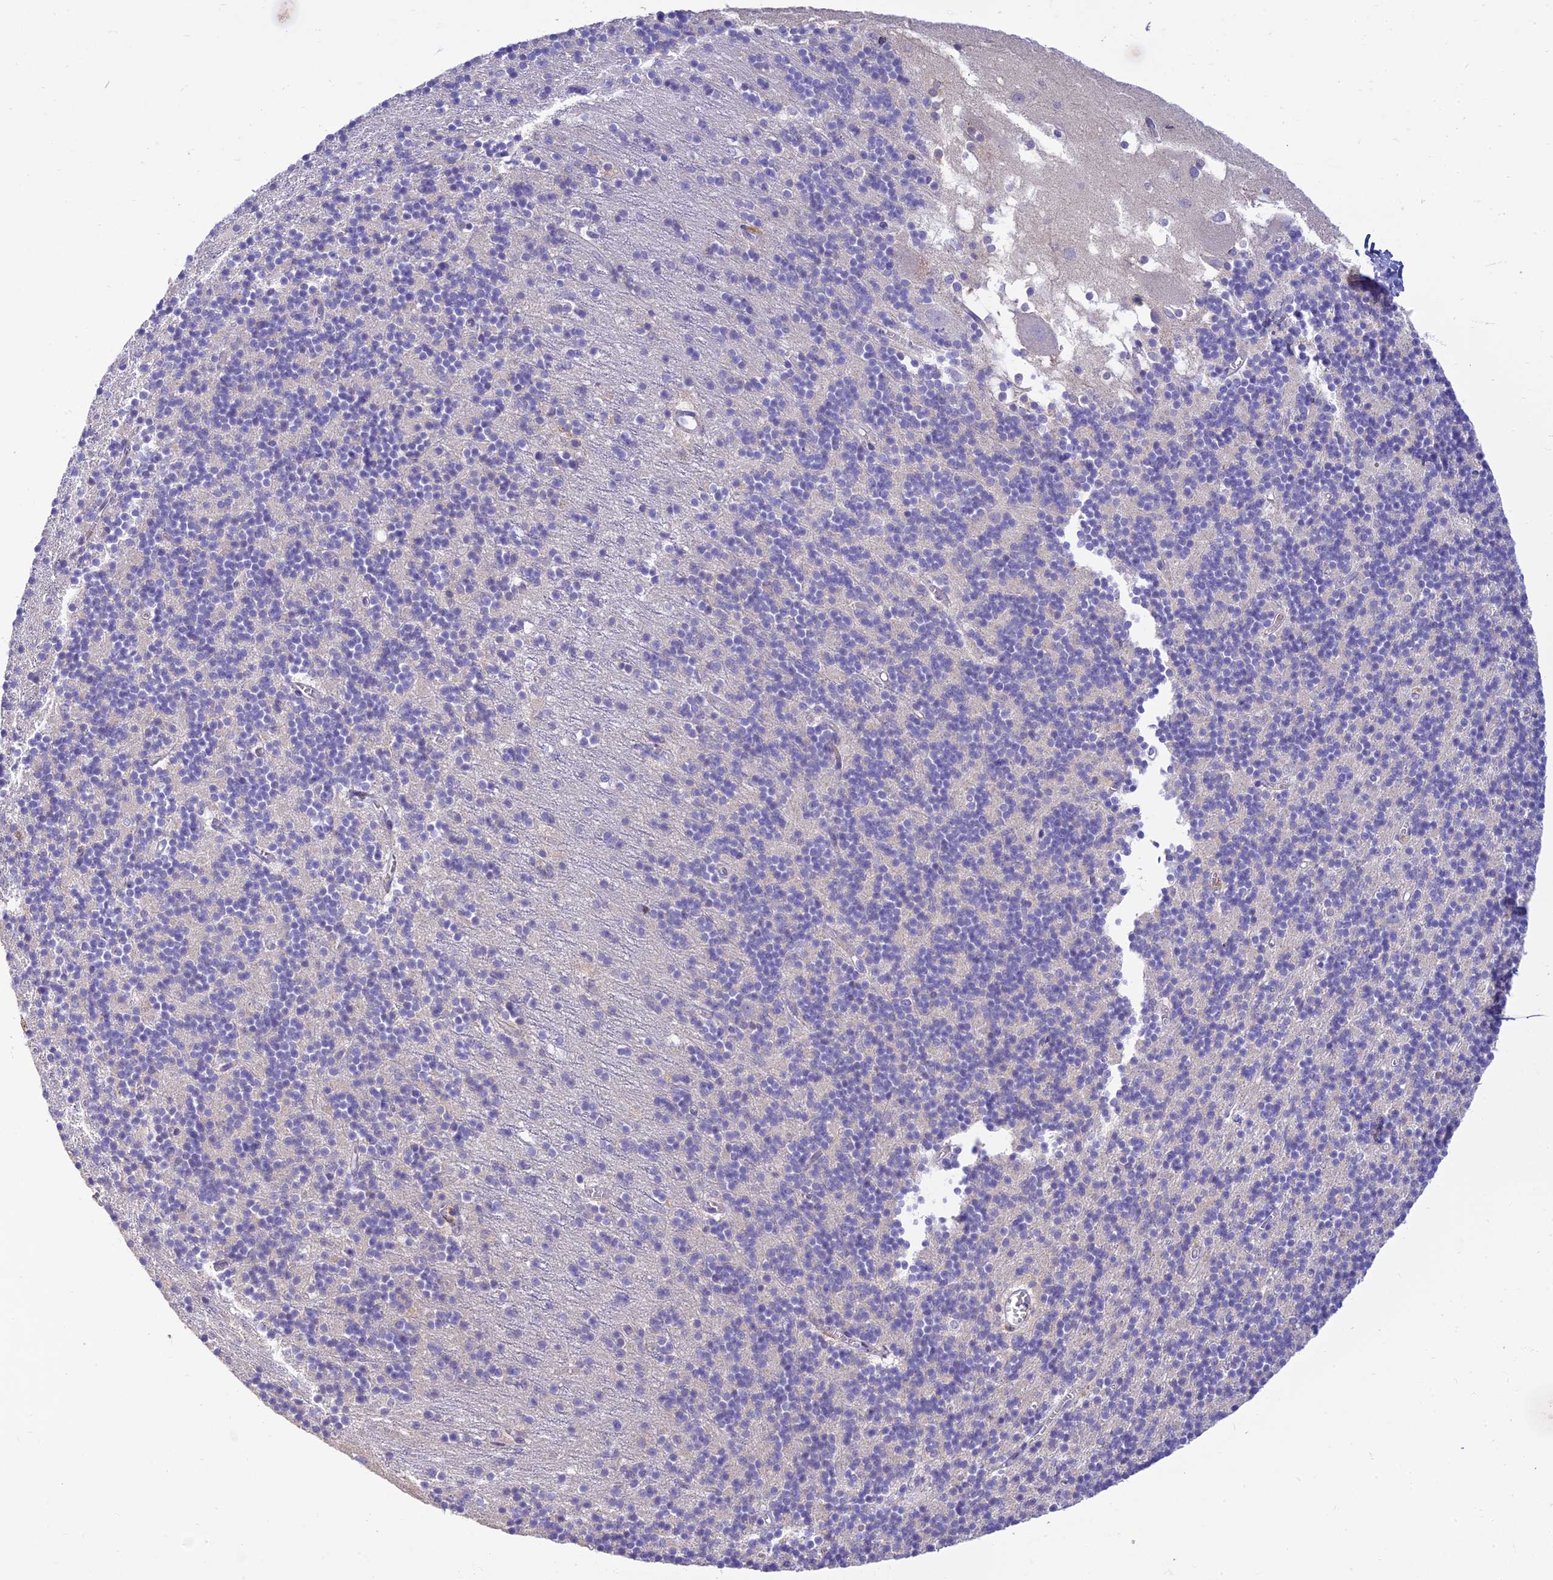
{"staining": {"intensity": "negative", "quantity": "none", "location": "none"}, "tissue": "cerebellum", "cell_type": "Cells in granular layer", "image_type": "normal", "snomed": [{"axis": "morphology", "description": "Normal tissue, NOS"}, {"axis": "topography", "description": "Cerebellum"}], "caption": "Immunohistochemistry micrograph of benign cerebellum: cerebellum stained with DAB shows no significant protein expression in cells in granular layer.", "gene": "CLIP4", "patient": {"sex": "male", "age": 54}}